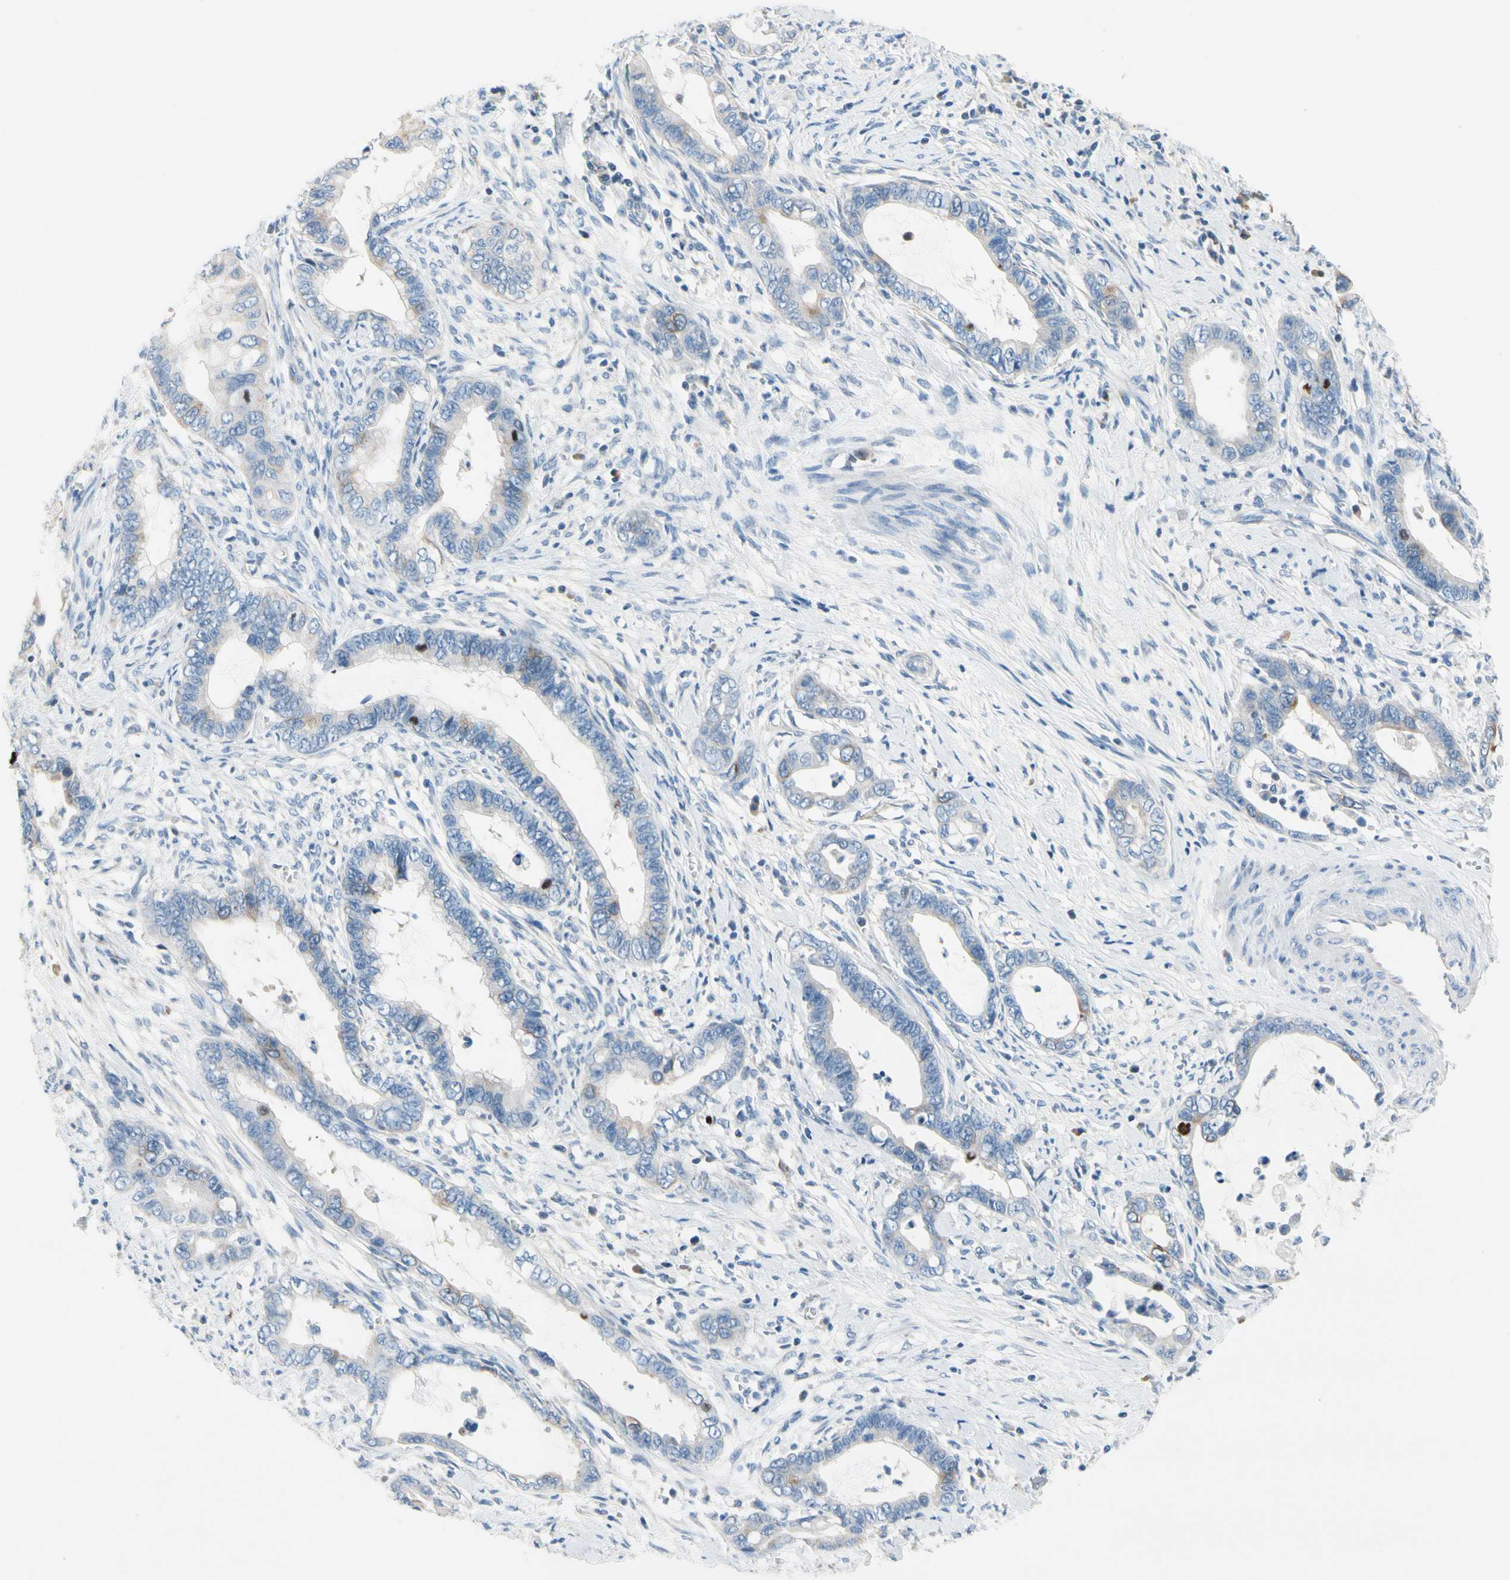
{"staining": {"intensity": "moderate", "quantity": "<25%", "location": "cytoplasmic/membranous"}, "tissue": "cervical cancer", "cell_type": "Tumor cells", "image_type": "cancer", "snomed": [{"axis": "morphology", "description": "Adenocarcinoma, NOS"}, {"axis": "topography", "description": "Cervix"}], "caption": "Immunohistochemistry image of human cervical cancer stained for a protein (brown), which reveals low levels of moderate cytoplasmic/membranous expression in about <25% of tumor cells.", "gene": "CKAP2", "patient": {"sex": "female", "age": 44}}